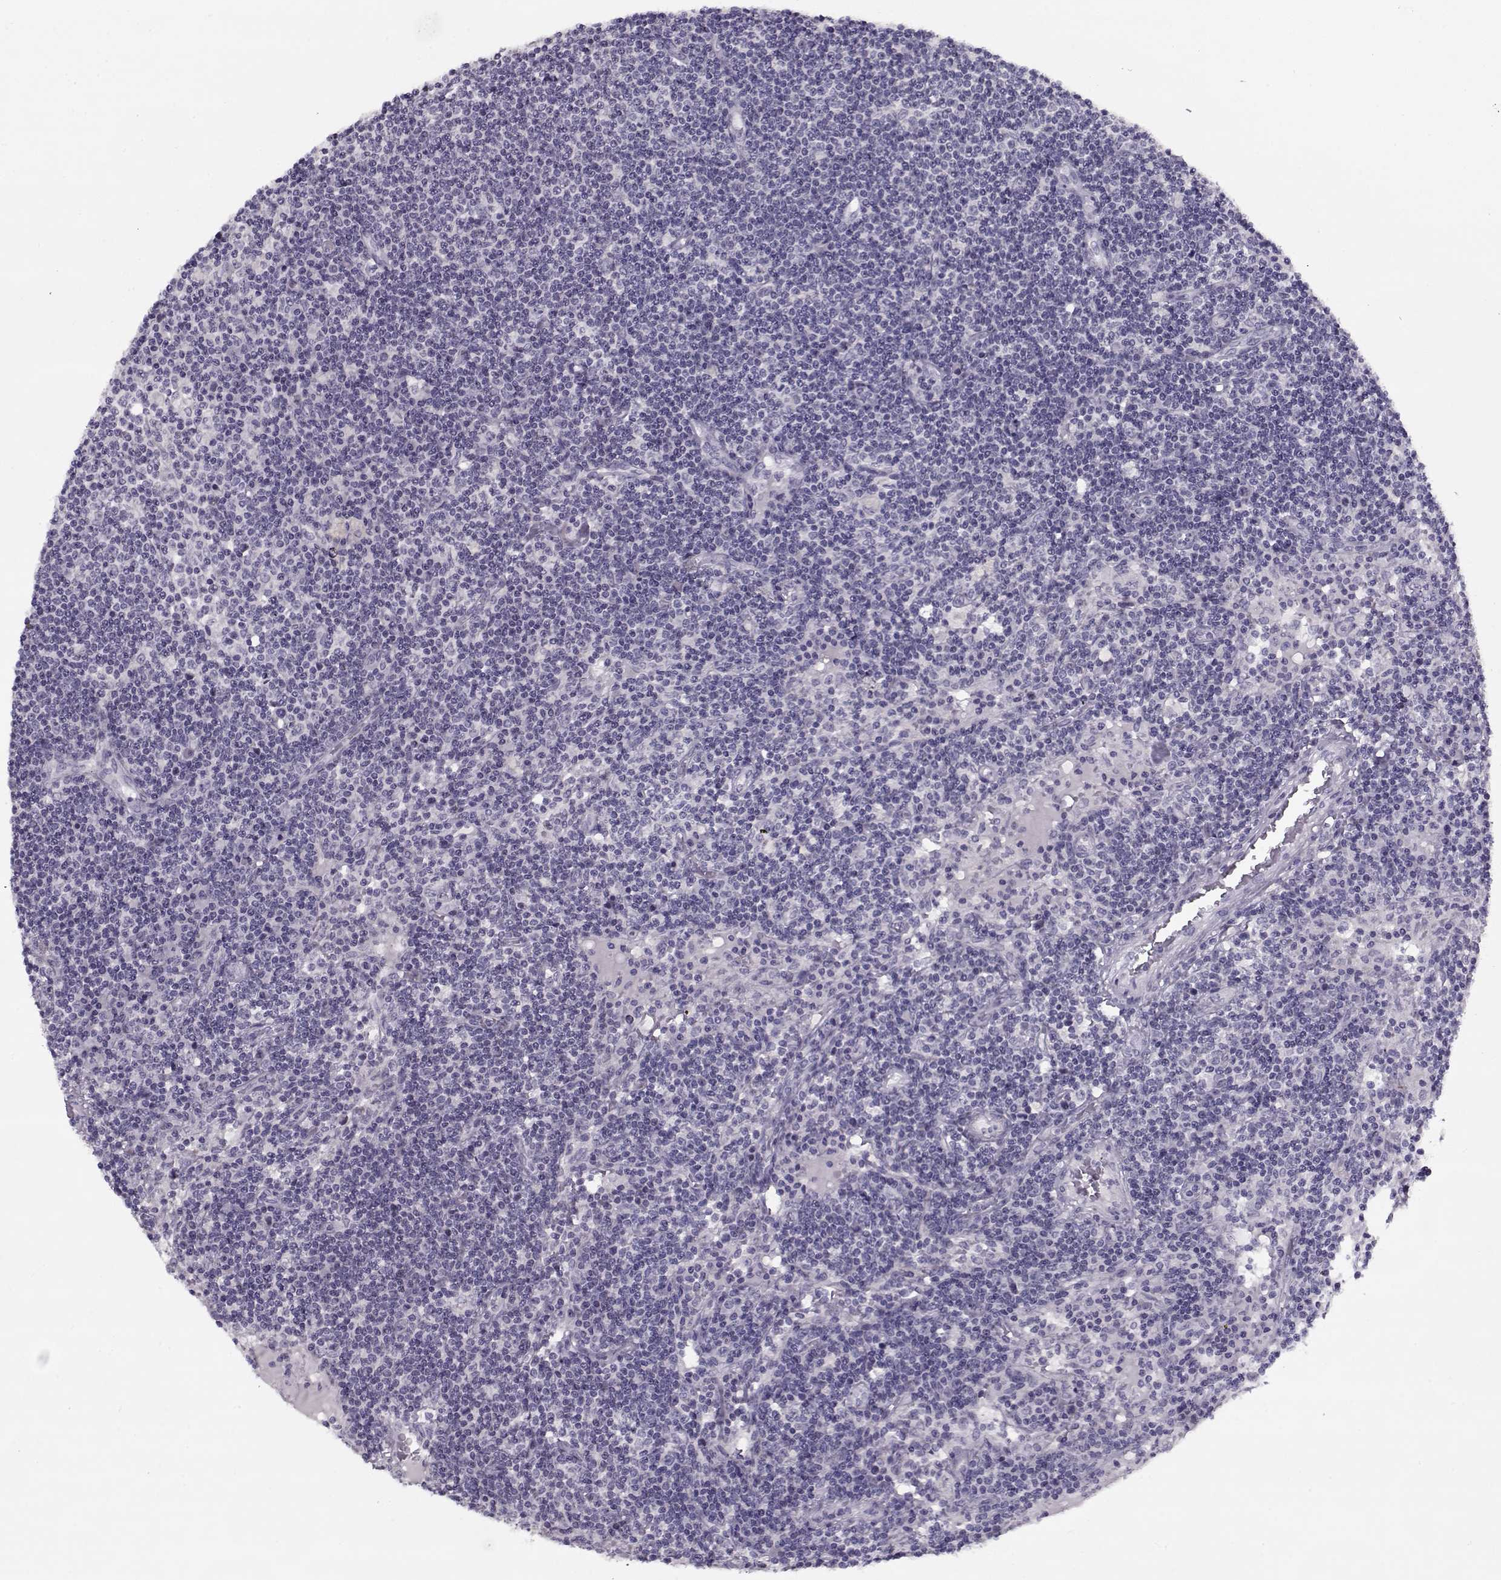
{"staining": {"intensity": "negative", "quantity": "none", "location": "none"}, "tissue": "lymph node", "cell_type": "Germinal center cells", "image_type": "normal", "snomed": [{"axis": "morphology", "description": "Normal tissue, NOS"}, {"axis": "topography", "description": "Lymph node"}], "caption": "This is a micrograph of immunohistochemistry staining of benign lymph node, which shows no positivity in germinal center cells. (Immunohistochemistry, brightfield microscopy, high magnification).", "gene": "PP2D1", "patient": {"sex": "female", "age": 72}}